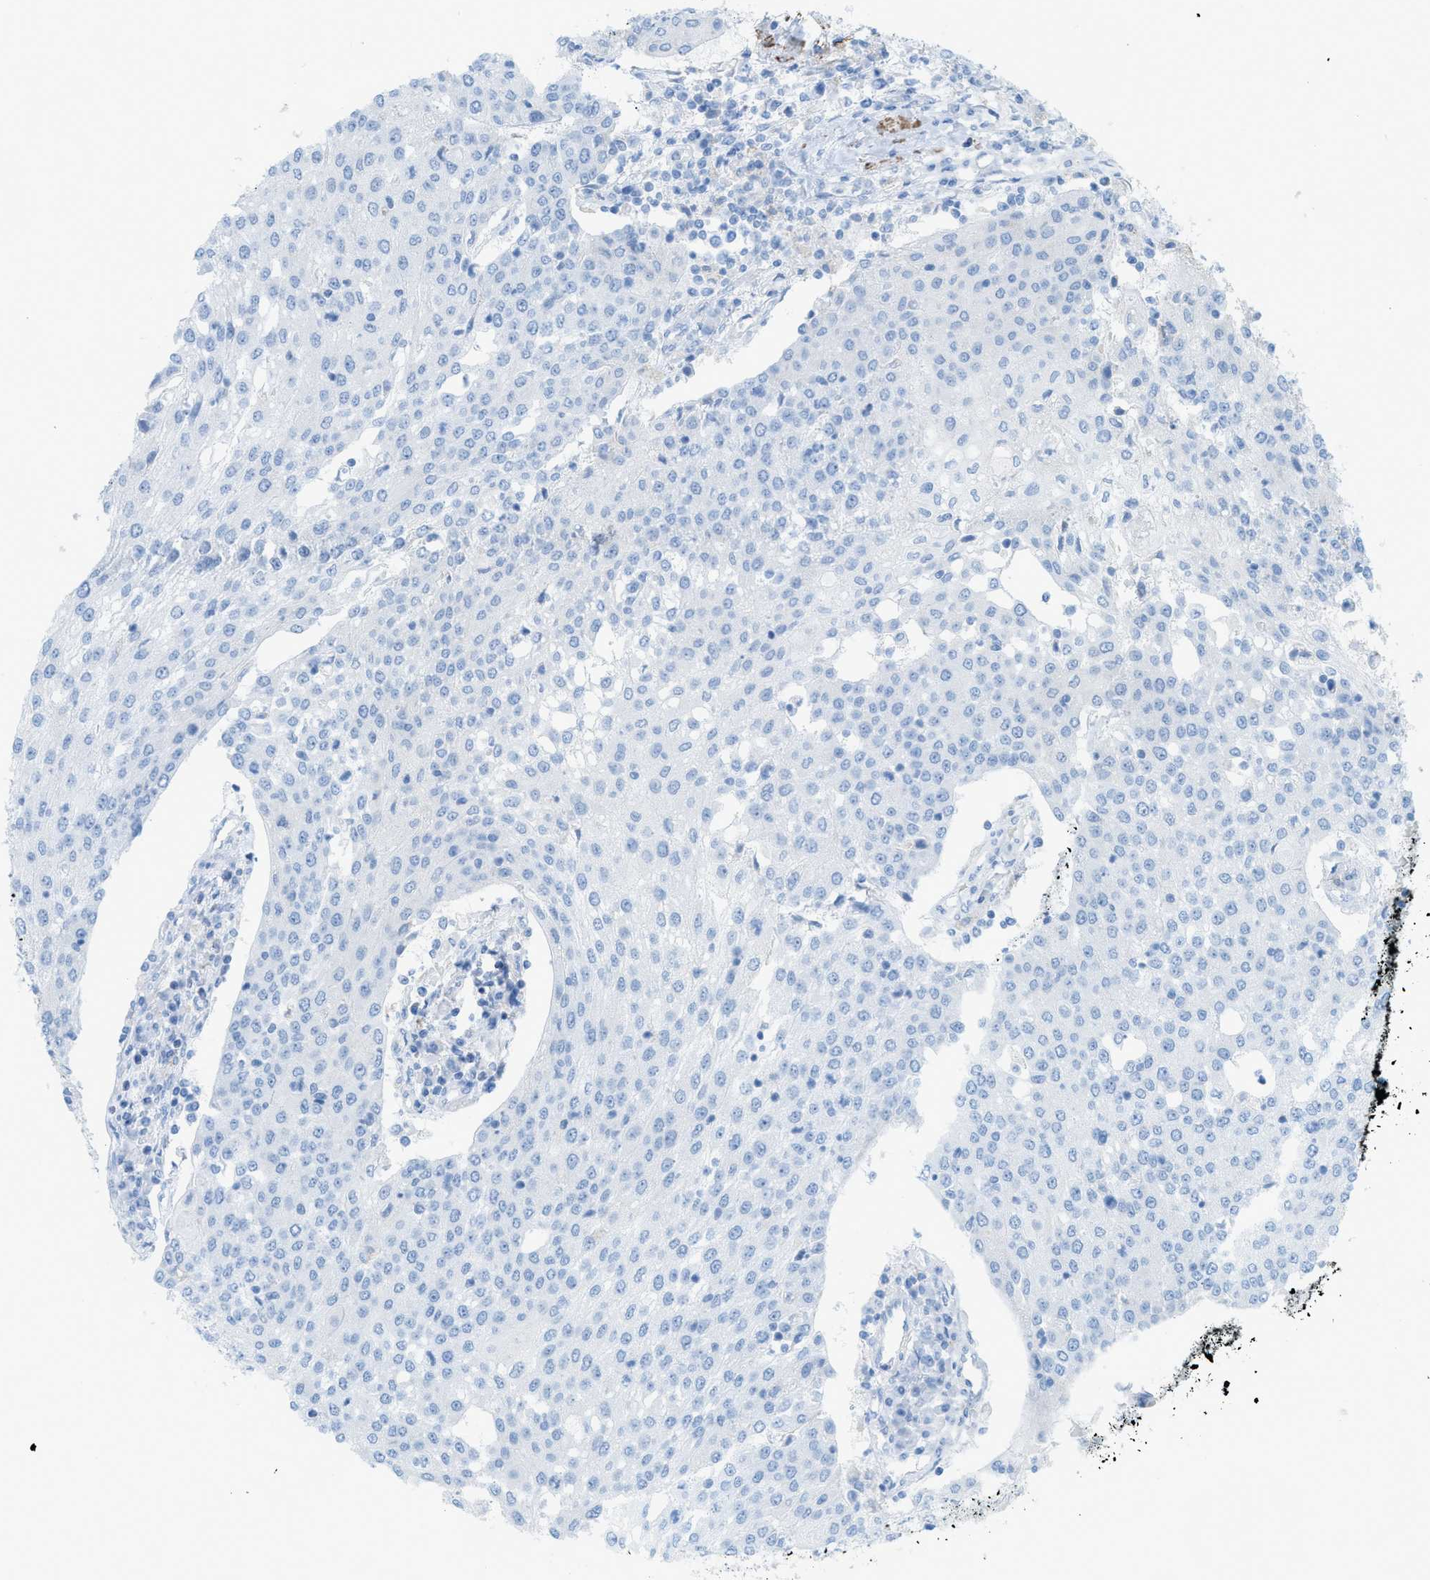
{"staining": {"intensity": "negative", "quantity": "none", "location": "none"}, "tissue": "urothelial cancer", "cell_type": "Tumor cells", "image_type": "cancer", "snomed": [{"axis": "morphology", "description": "Urothelial carcinoma, High grade"}, {"axis": "topography", "description": "Urinary bladder"}], "caption": "Immunohistochemistry micrograph of neoplastic tissue: human urothelial carcinoma (high-grade) stained with DAB (3,3'-diaminobenzidine) shows no significant protein expression in tumor cells.", "gene": "MYH11", "patient": {"sex": "female", "age": 85}}